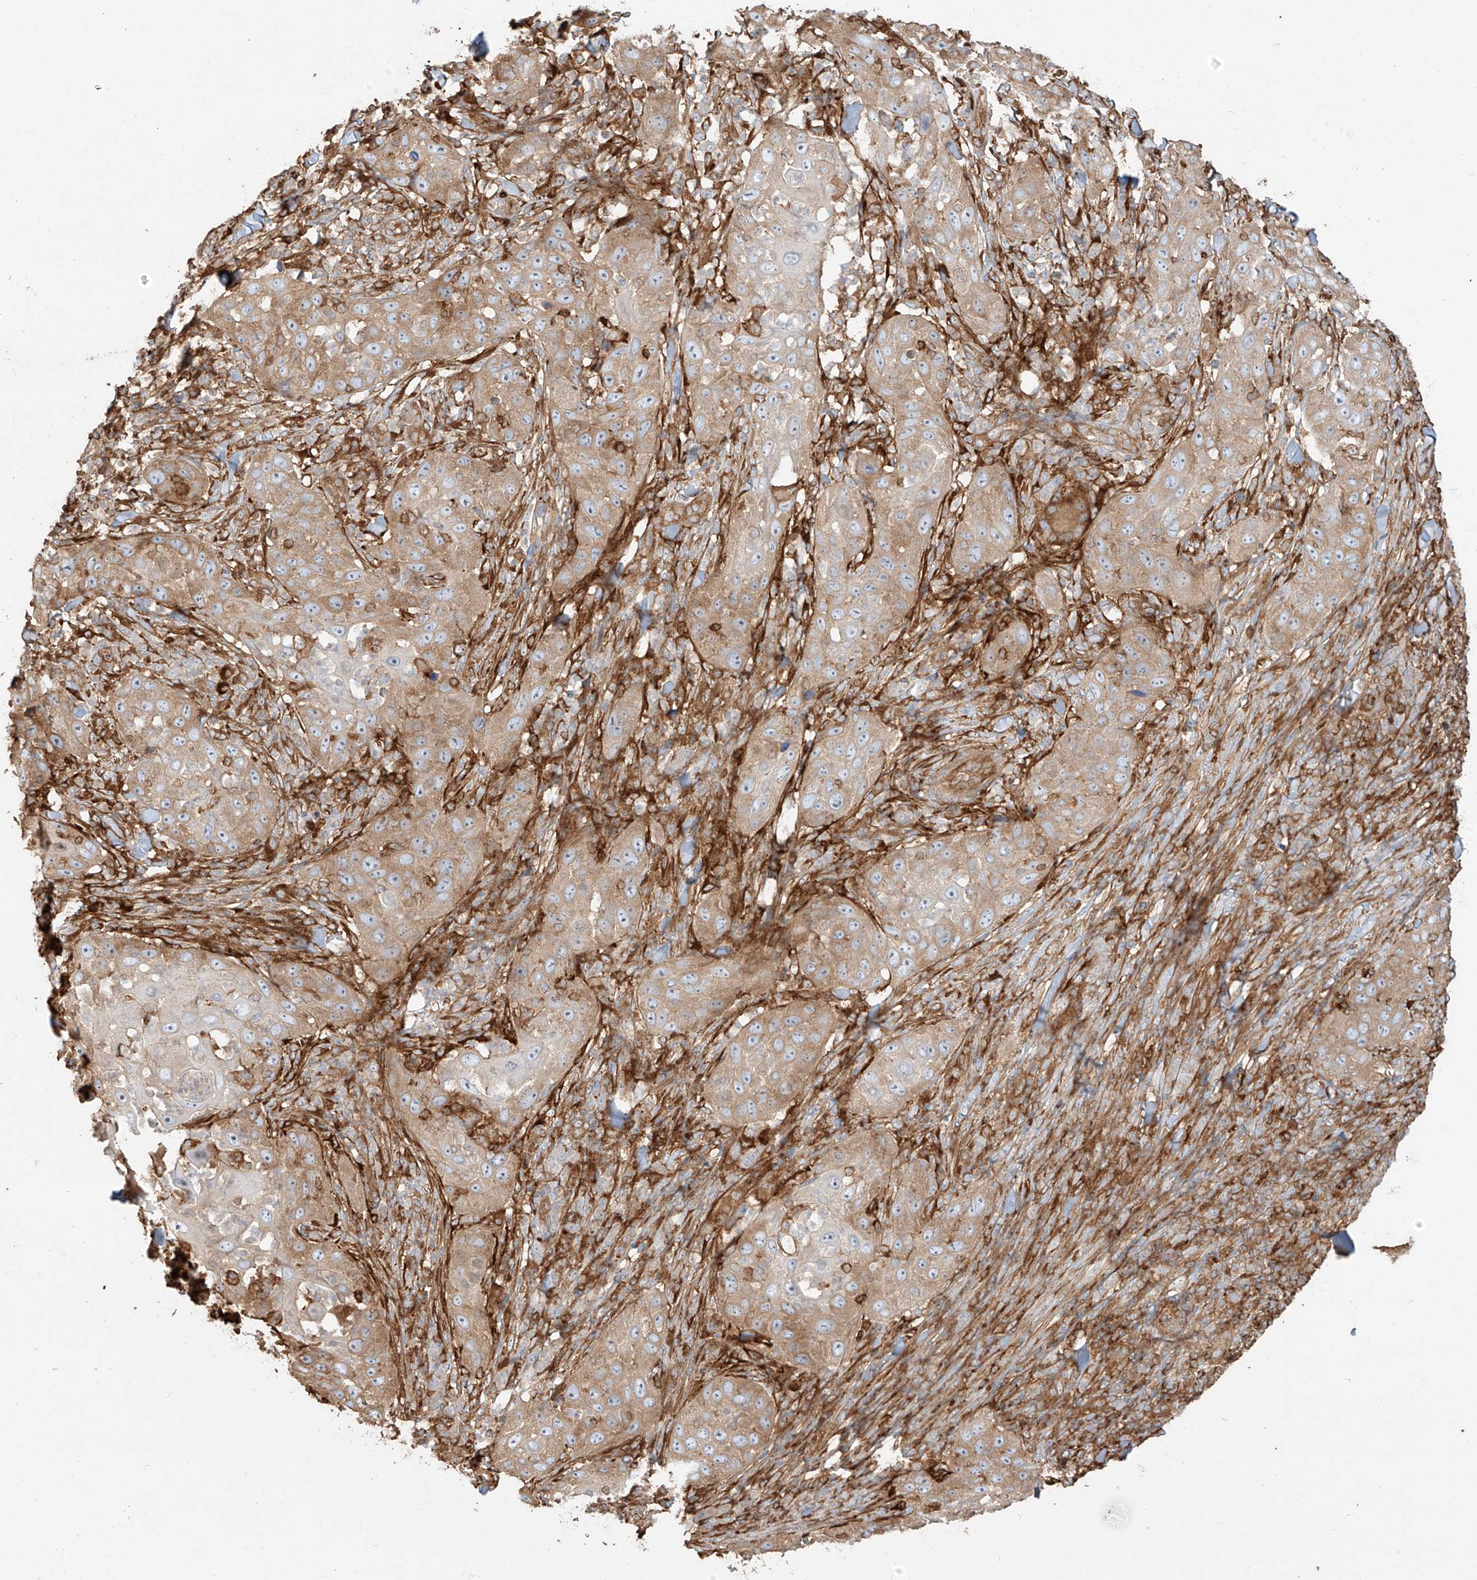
{"staining": {"intensity": "moderate", "quantity": "25%-75%", "location": "cytoplasmic/membranous"}, "tissue": "skin cancer", "cell_type": "Tumor cells", "image_type": "cancer", "snomed": [{"axis": "morphology", "description": "Squamous cell carcinoma, NOS"}, {"axis": "topography", "description": "Skin"}], "caption": "This is a photomicrograph of immunohistochemistry (IHC) staining of skin squamous cell carcinoma, which shows moderate positivity in the cytoplasmic/membranous of tumor cells.", "gene": "SNX9", "patient": {"sex": "female", "age": 44}}